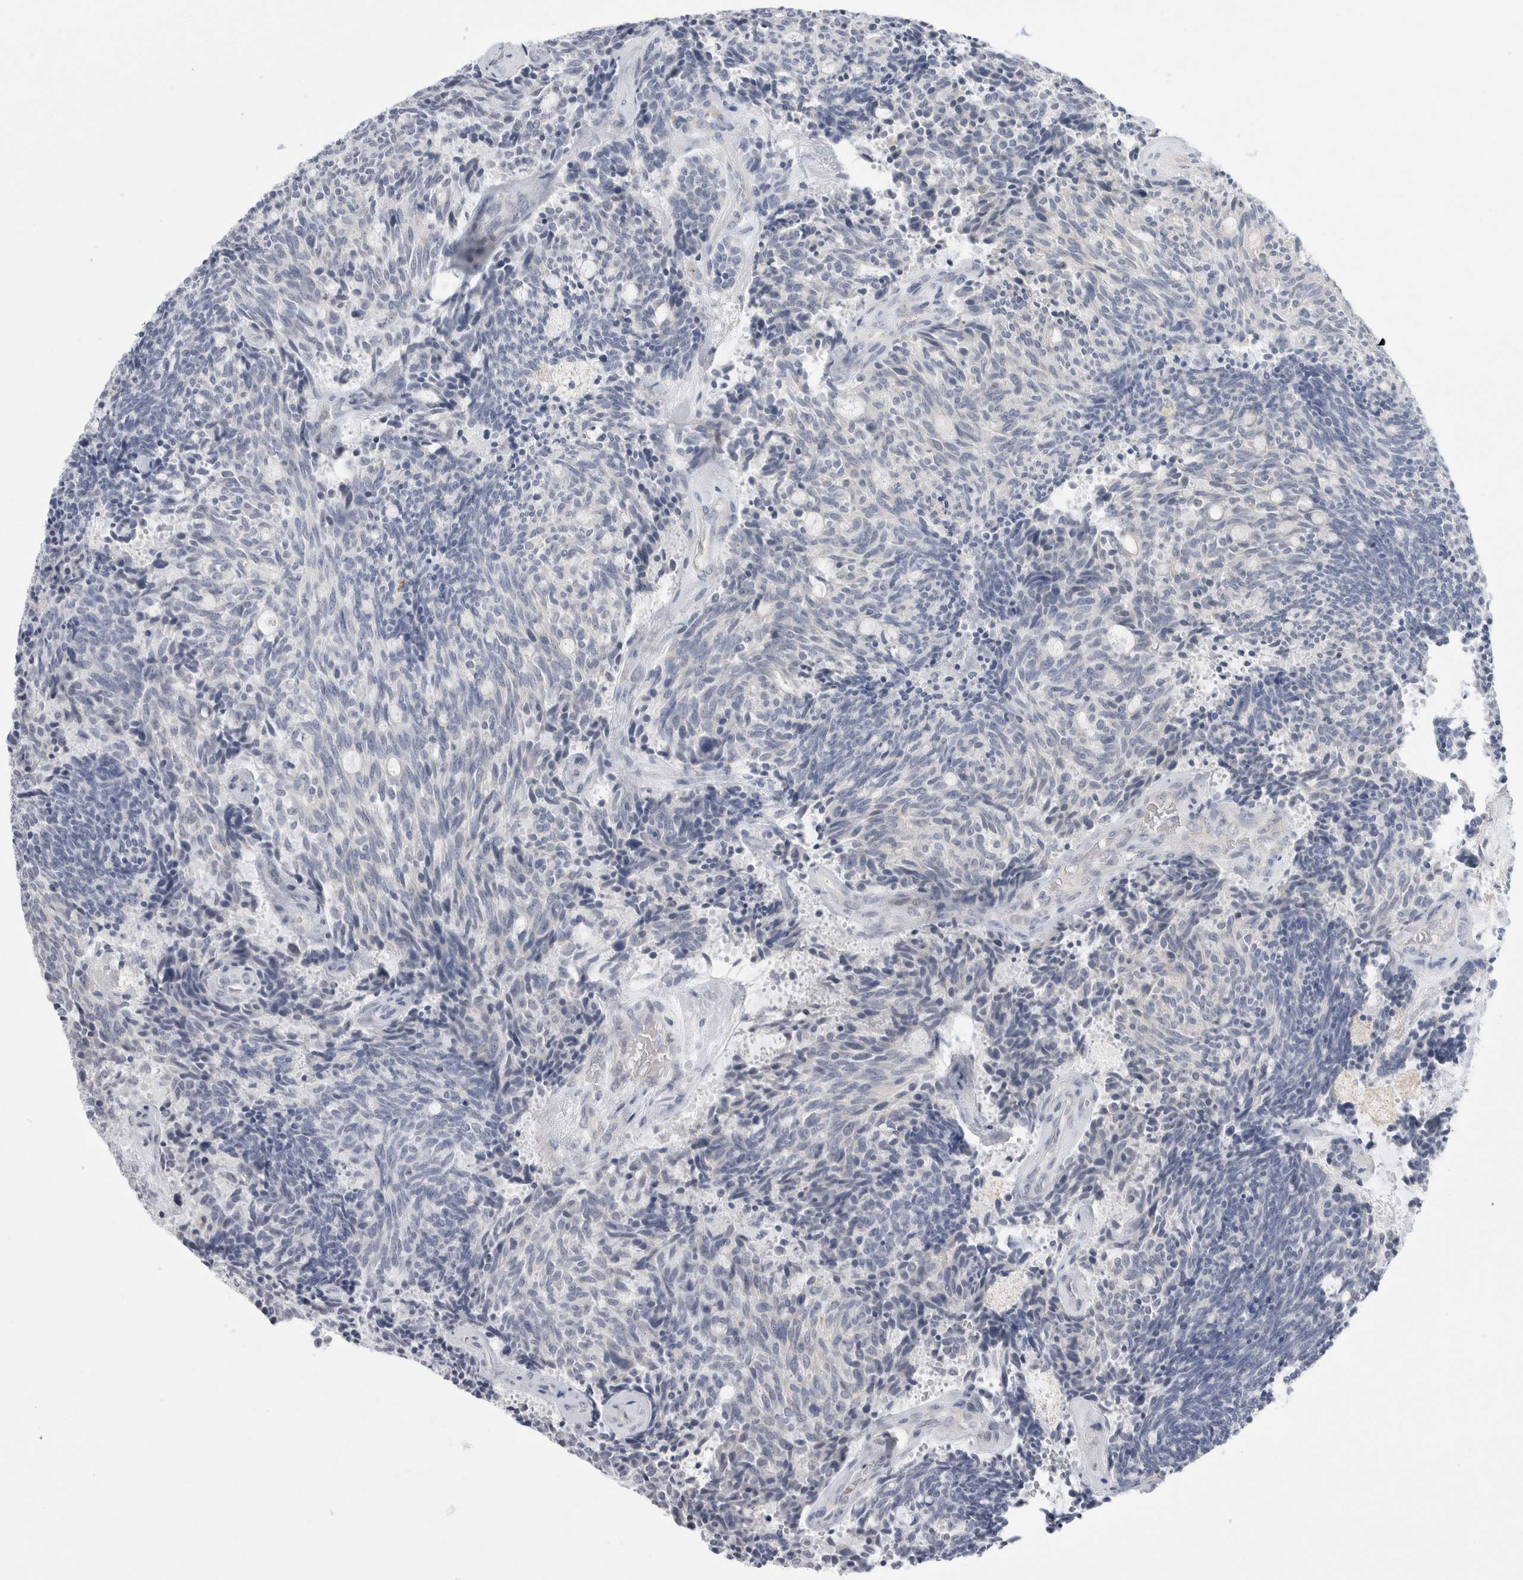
{"staining": {"intensity": "negative", "quantity": "none", "location": "none"}, "tissue": "carcinoid", "cell_type": "Tumor cells", "image_type": "cancer", "snomed": [{"axis": "morphology", "description": "Carcinoid, malignant, NOS"}, {"axis": "topography", "description": "Pancreas"}], "caption": "IHC micrograph of human carcinoid stained for a protein (brown), which shows no staining in tumor cells. Brightfield microscopy of IHC stained with DAB (brown) and hematoxylin (blue), captured at high magnification.", "gene": "GAA", "patient": {"sex": "female", "age": 54}}